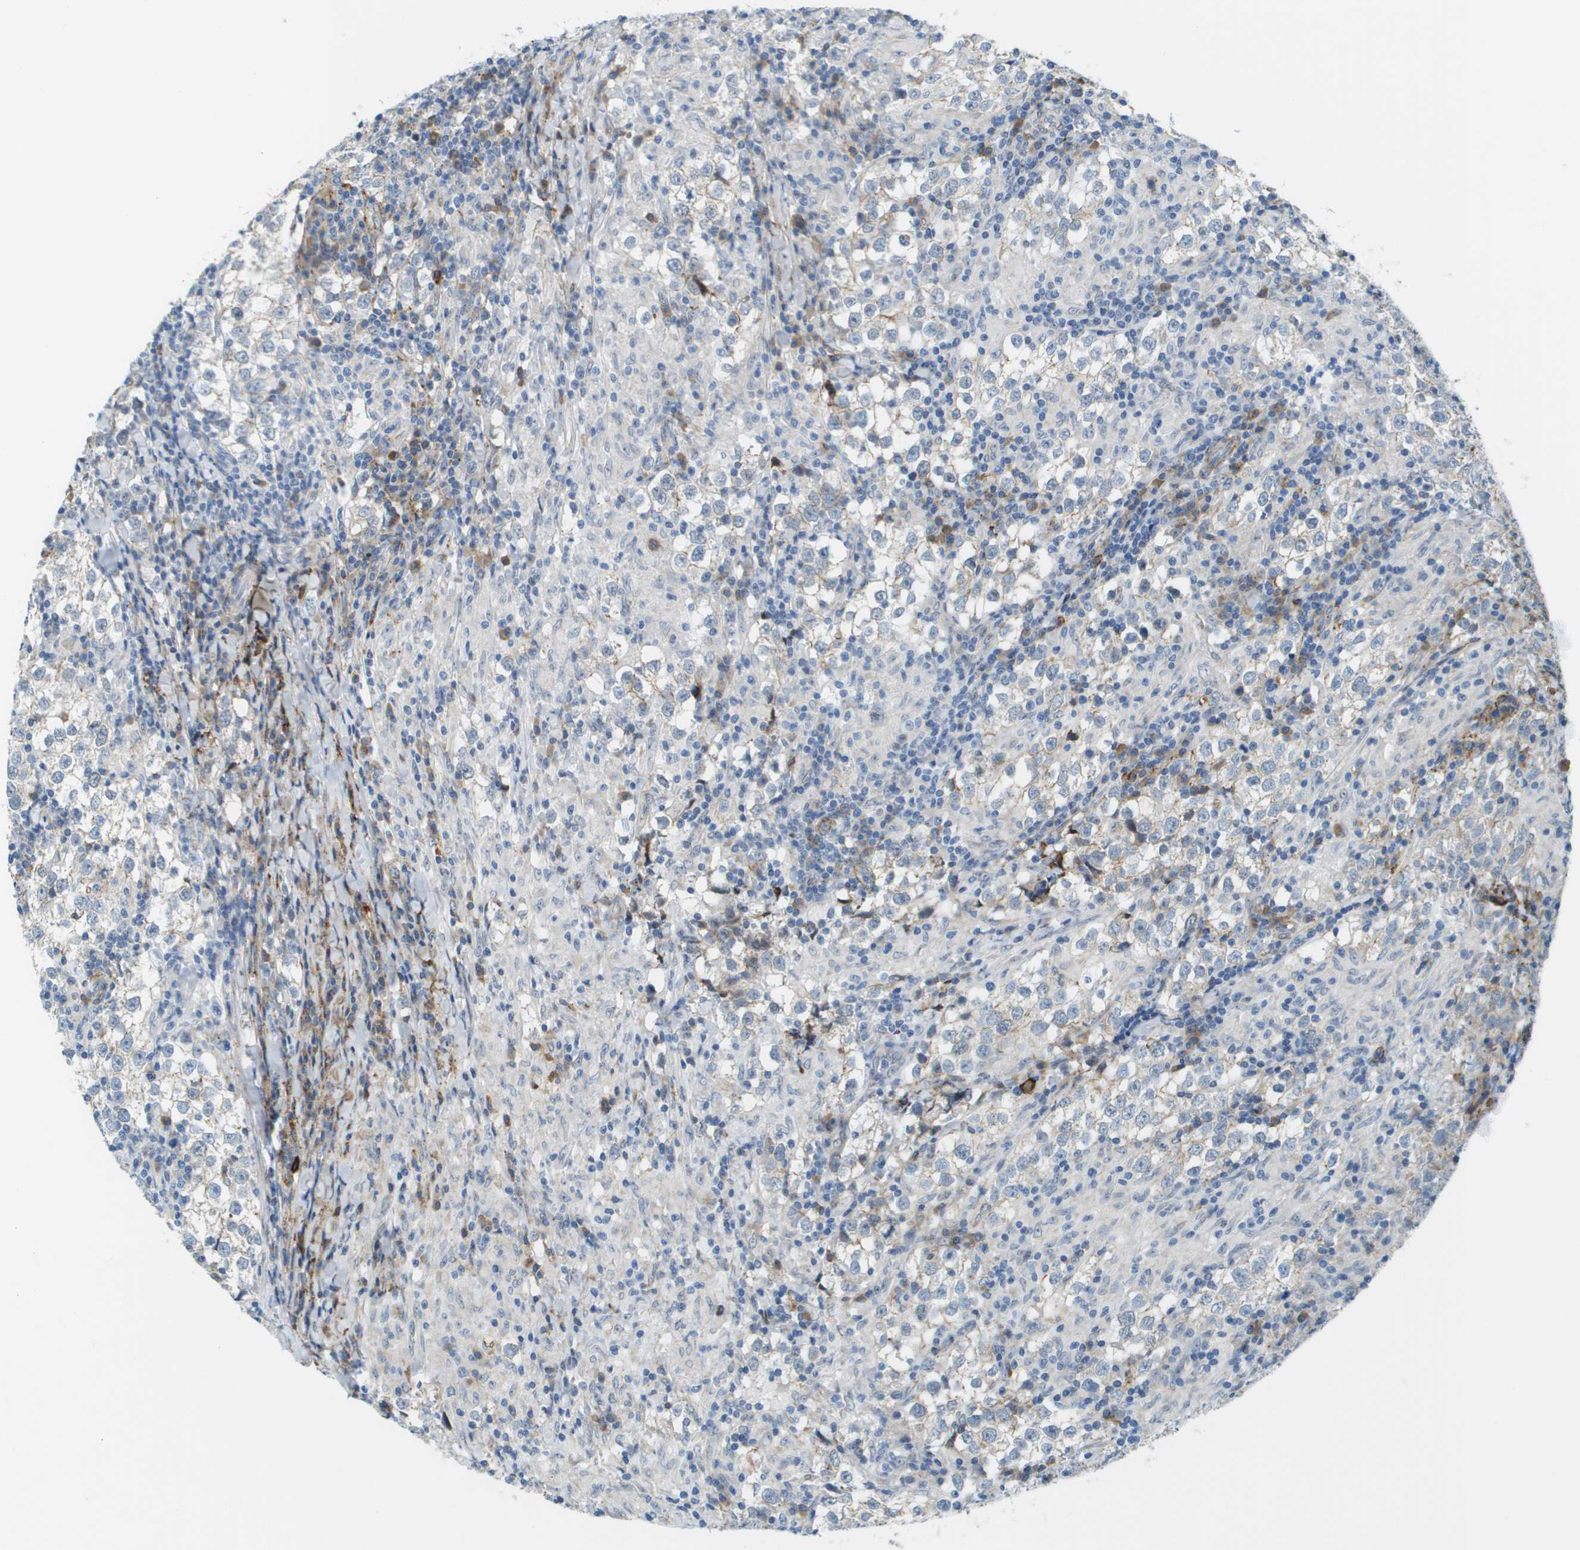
{"staining": {"intensity": "weak", "quantity": "<25%", "location": "cytoplasmic/membranous"}, "tissue": "testis cancer", "cell_type": "Tumor cells", "image_type": "cancer", "snomed": [{"axis": "morphology", "description": "Seminoma, NOS"}, {"axis": "morphology", "description": "Carcinoma, Embryonal, NOS"}, {"axis": "topography", "description": "Testis"}], "caption": "Immunohistochemistry (IHC) of seminoma (testis) reveals no staining in tumor cells.", "gene": "SDC1", "patient": {"sex": "male", "age": 36}}